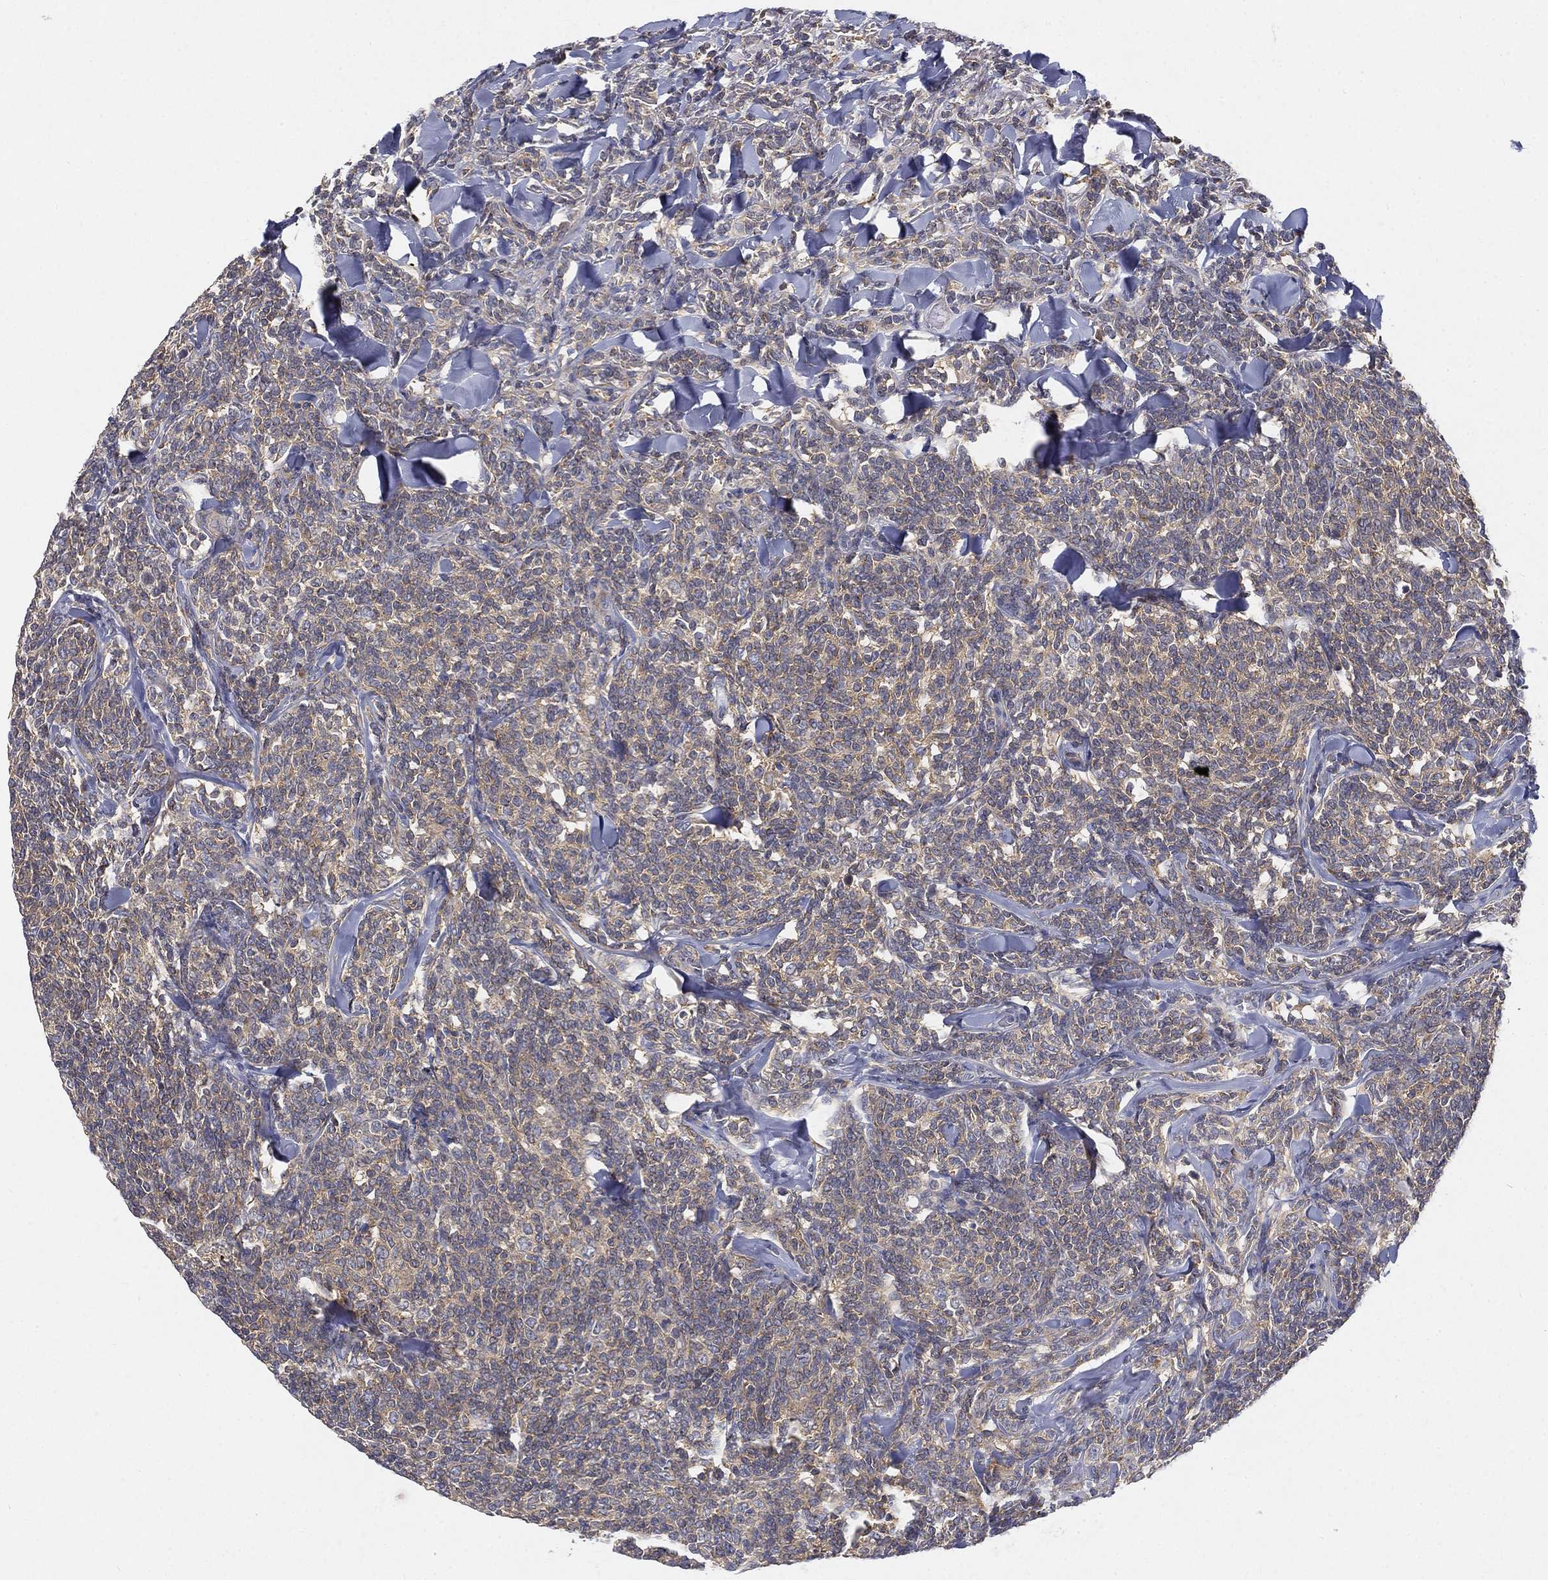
{"staining": {"intensity": "negative", "quantity": "none", "location": "none"}, "tissue": "lymphoma", "cell_type": "Tumor cells", "image_type": "cancer", "snomed": [{"axis": "morphology", "description": "Malignant lymphoma, non-Hodgkin's type, Low grade"}, {"axis": "topography", "description": "Lymph node"}], "caption": "Immunohistochemistry (IHC) histopathology image of lymphoma stained for a protein (brown), which shows no positivity in tumor cells. (Brightfield microscopy of DAB immunohistochemistry at high magnification).", "gene": "CTSL", "patient": {"sex": "female", "age": 56}}